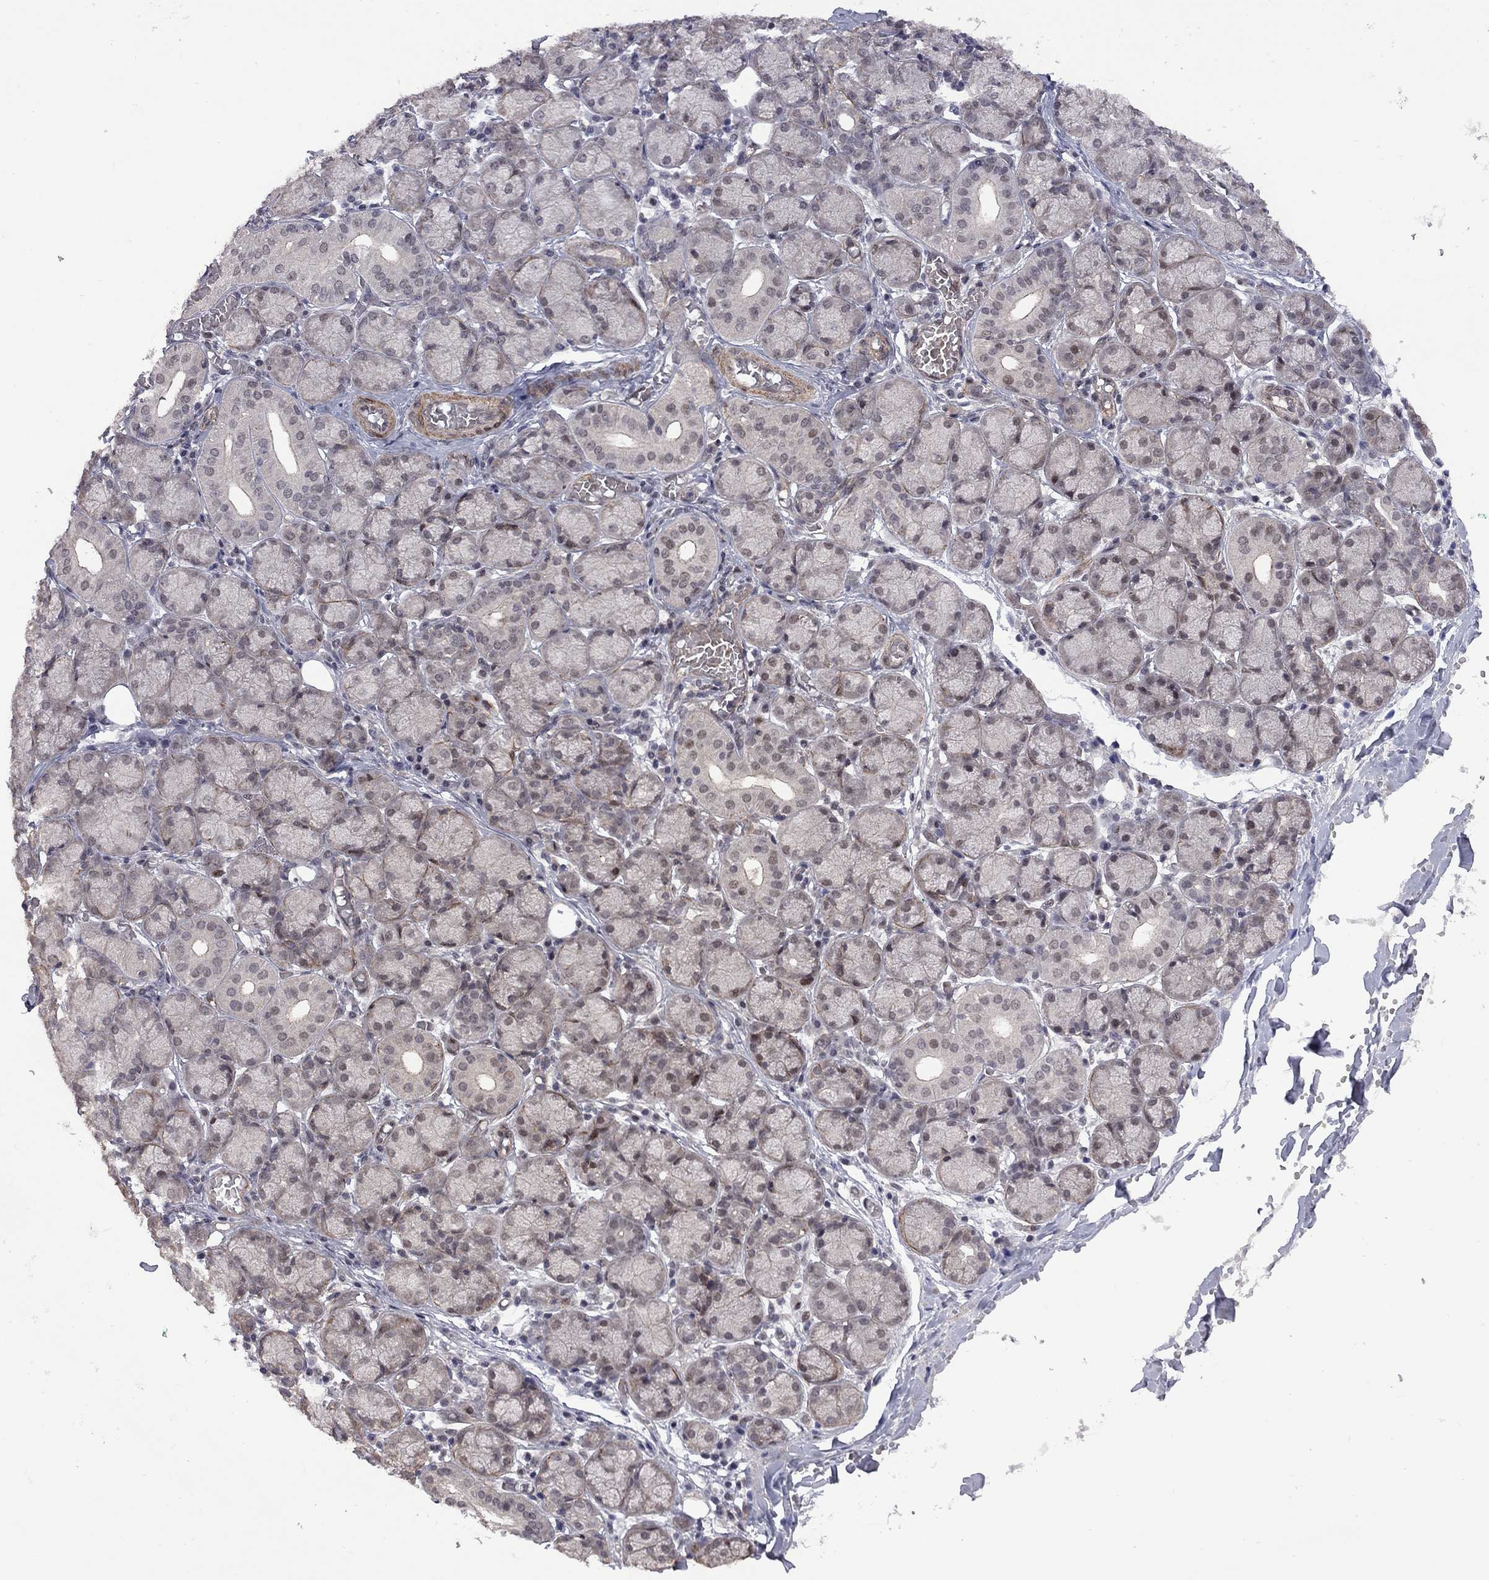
{"staining": {"intensity": "moderate", "quantity": "25%-75%", "location": "nuclear"}, "tissue": "salivary gland", "cell_type": "Glandular cells", "image_type": "normal", "snomed": [{"axis": "morphology", "description": "Normal tissue, NOS"}, {"axis": "topography", "description": "Salivary gland"}, {"axis": "topography", "description": "Peripheral nerve tissue"}], "caption": "A high-resolution photomicrograph shows immunohistochemistry staining of benign salivary gland, which displays moderate nuclear expression in approximately 25%-75% of glandular cells. (Stains: DAB (3,3'-diaminobenzidine) in brown, nuclei in blue, Microscopy: brightfield microscopy at high magnification).", "gene": "BRF1", "patient": {"sex": "female", "age": 24}}